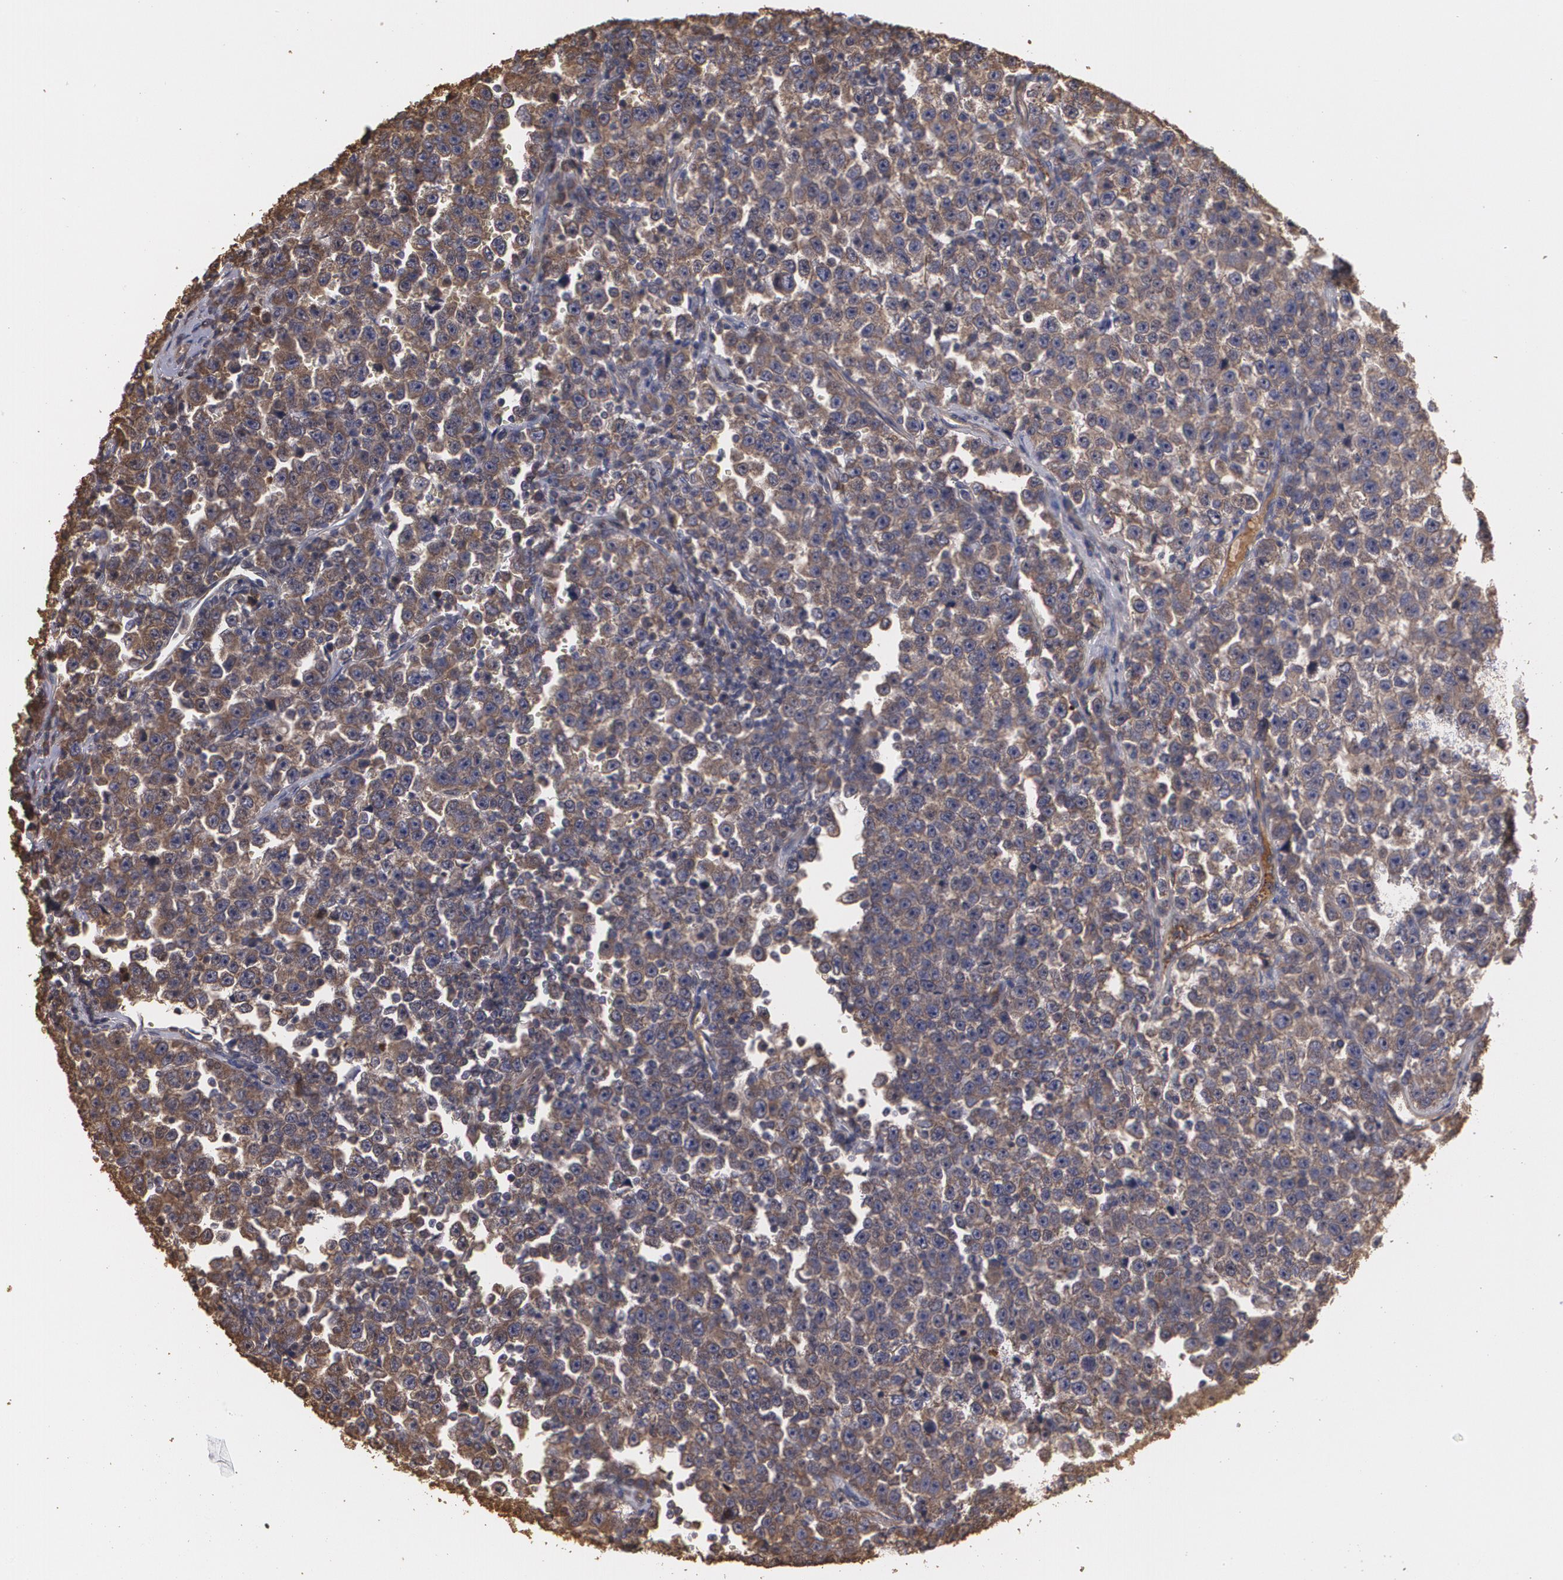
{"staining": {"intensity": "weak", "quantity": ">75%", "location": "cytoplasmic/membranous"}, "tissue": "testis cancer", "cell_type": "Tumor cells", "image_type": "cancer", "snomed": [{"axis": "morphology", "description": "Seminoma, NOS"}, {"axis": "topography", "description": "Testis"}], "caption": "The photomicrograph exhibits a brown stain indicating the presence of a protein in the cytoplasmic/membranous of tumor cells in testis cancer (seminoma). Immunohistochemistry stains the protein of interest in brown and the nuclei are stained blue.", "gene": "PON1", "patient": {"sex": "male", "age": 43}}